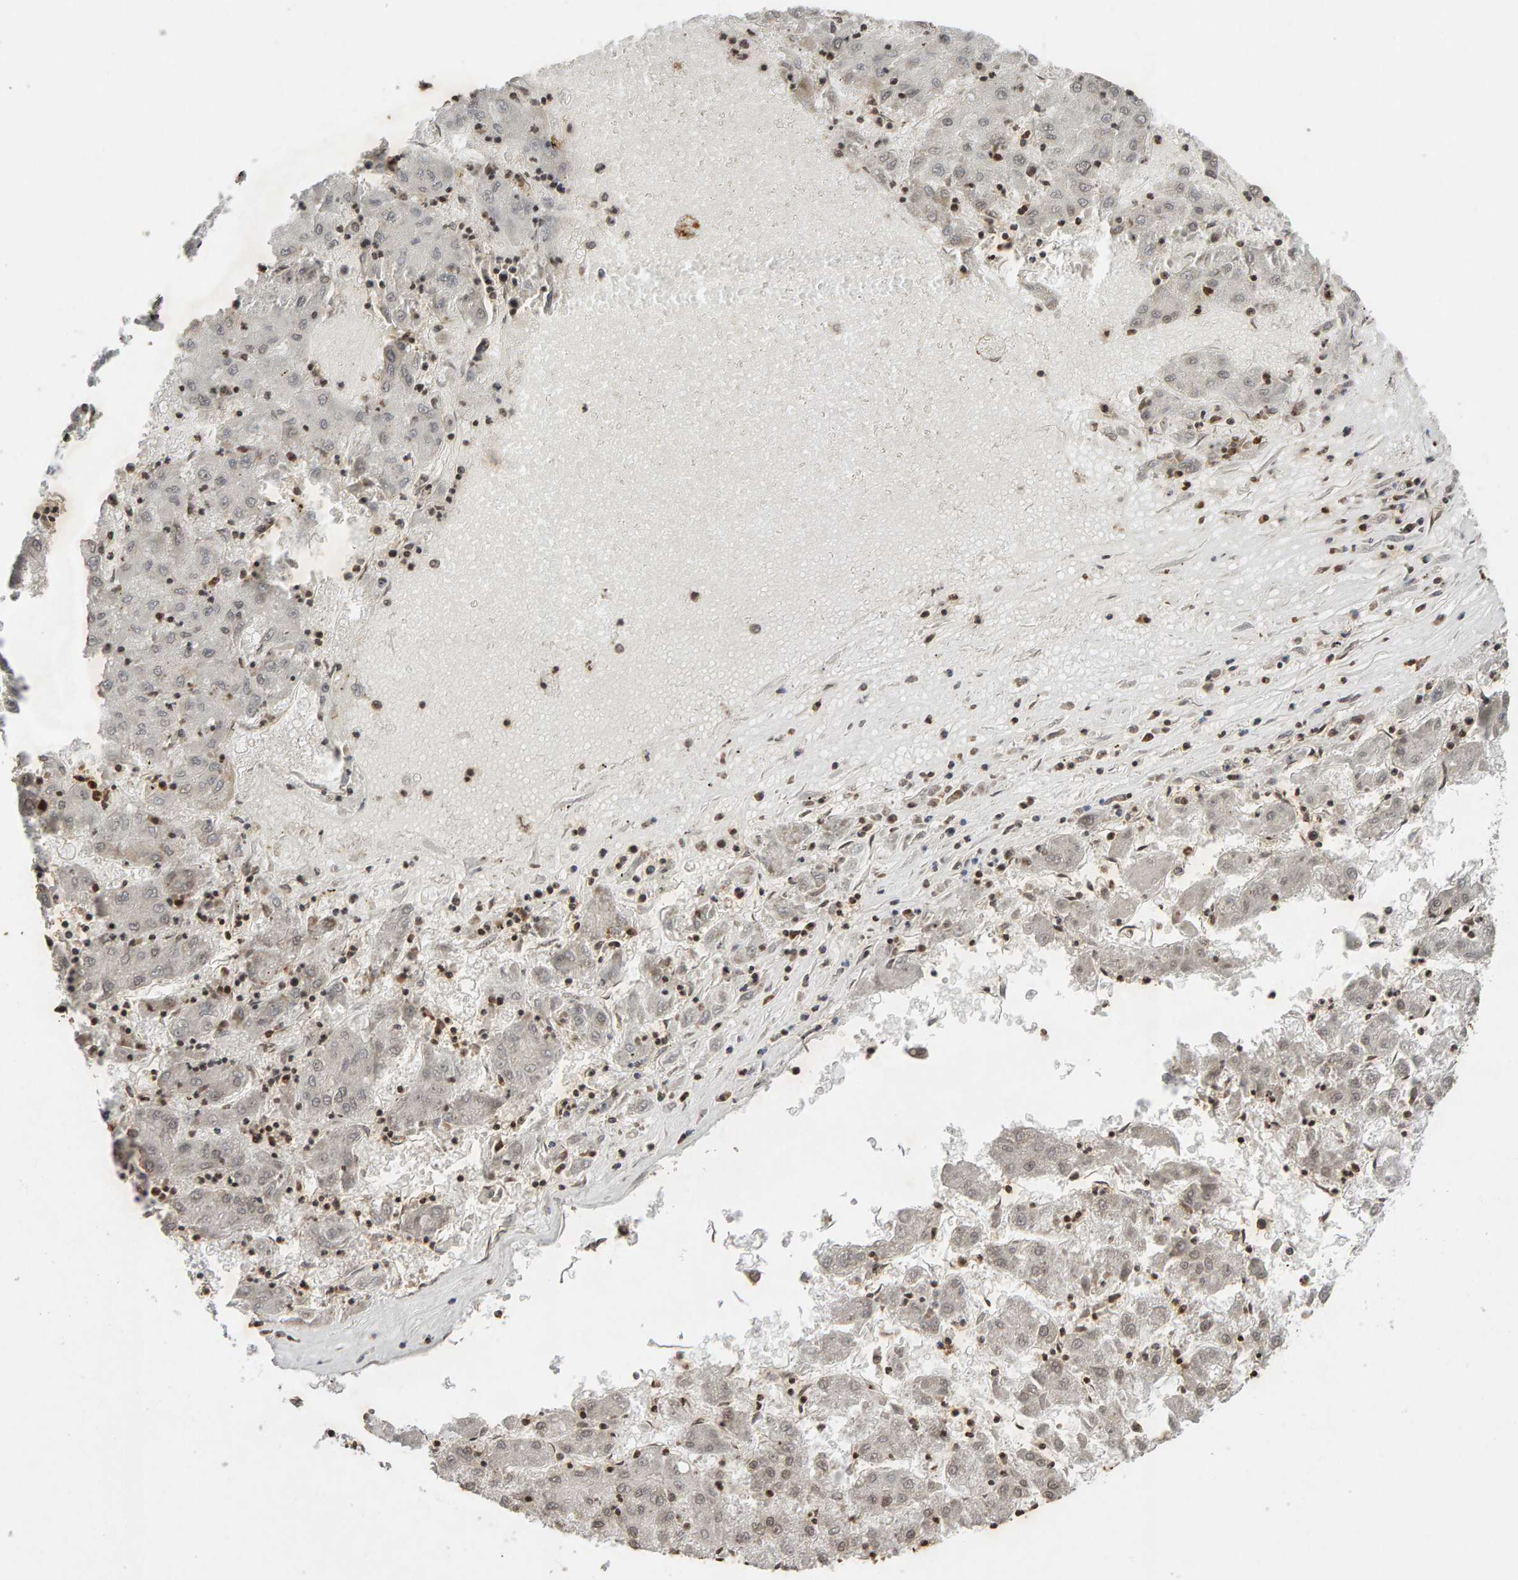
{"staining": {"intensity": "weak", "quantity": ">75%", "location": "nuclear"}, "tissue": "liver cancer", "cell_type": "Tumor cells", "image_type": "cancer", "snomed": [{"axis": "morphology", "description": "Carcinoma, Hepatocellular, NOS"}, {"axis": "topography", "description": "Liver"}], "caption": "Immunohistochemical staining of hepatocellular carcinoma (liver) displays low levels of weak nuclear expression in about >75% of tumor cells.", "gene": "DNAJB5", "patient": {"sex": "male", "age": 72}}